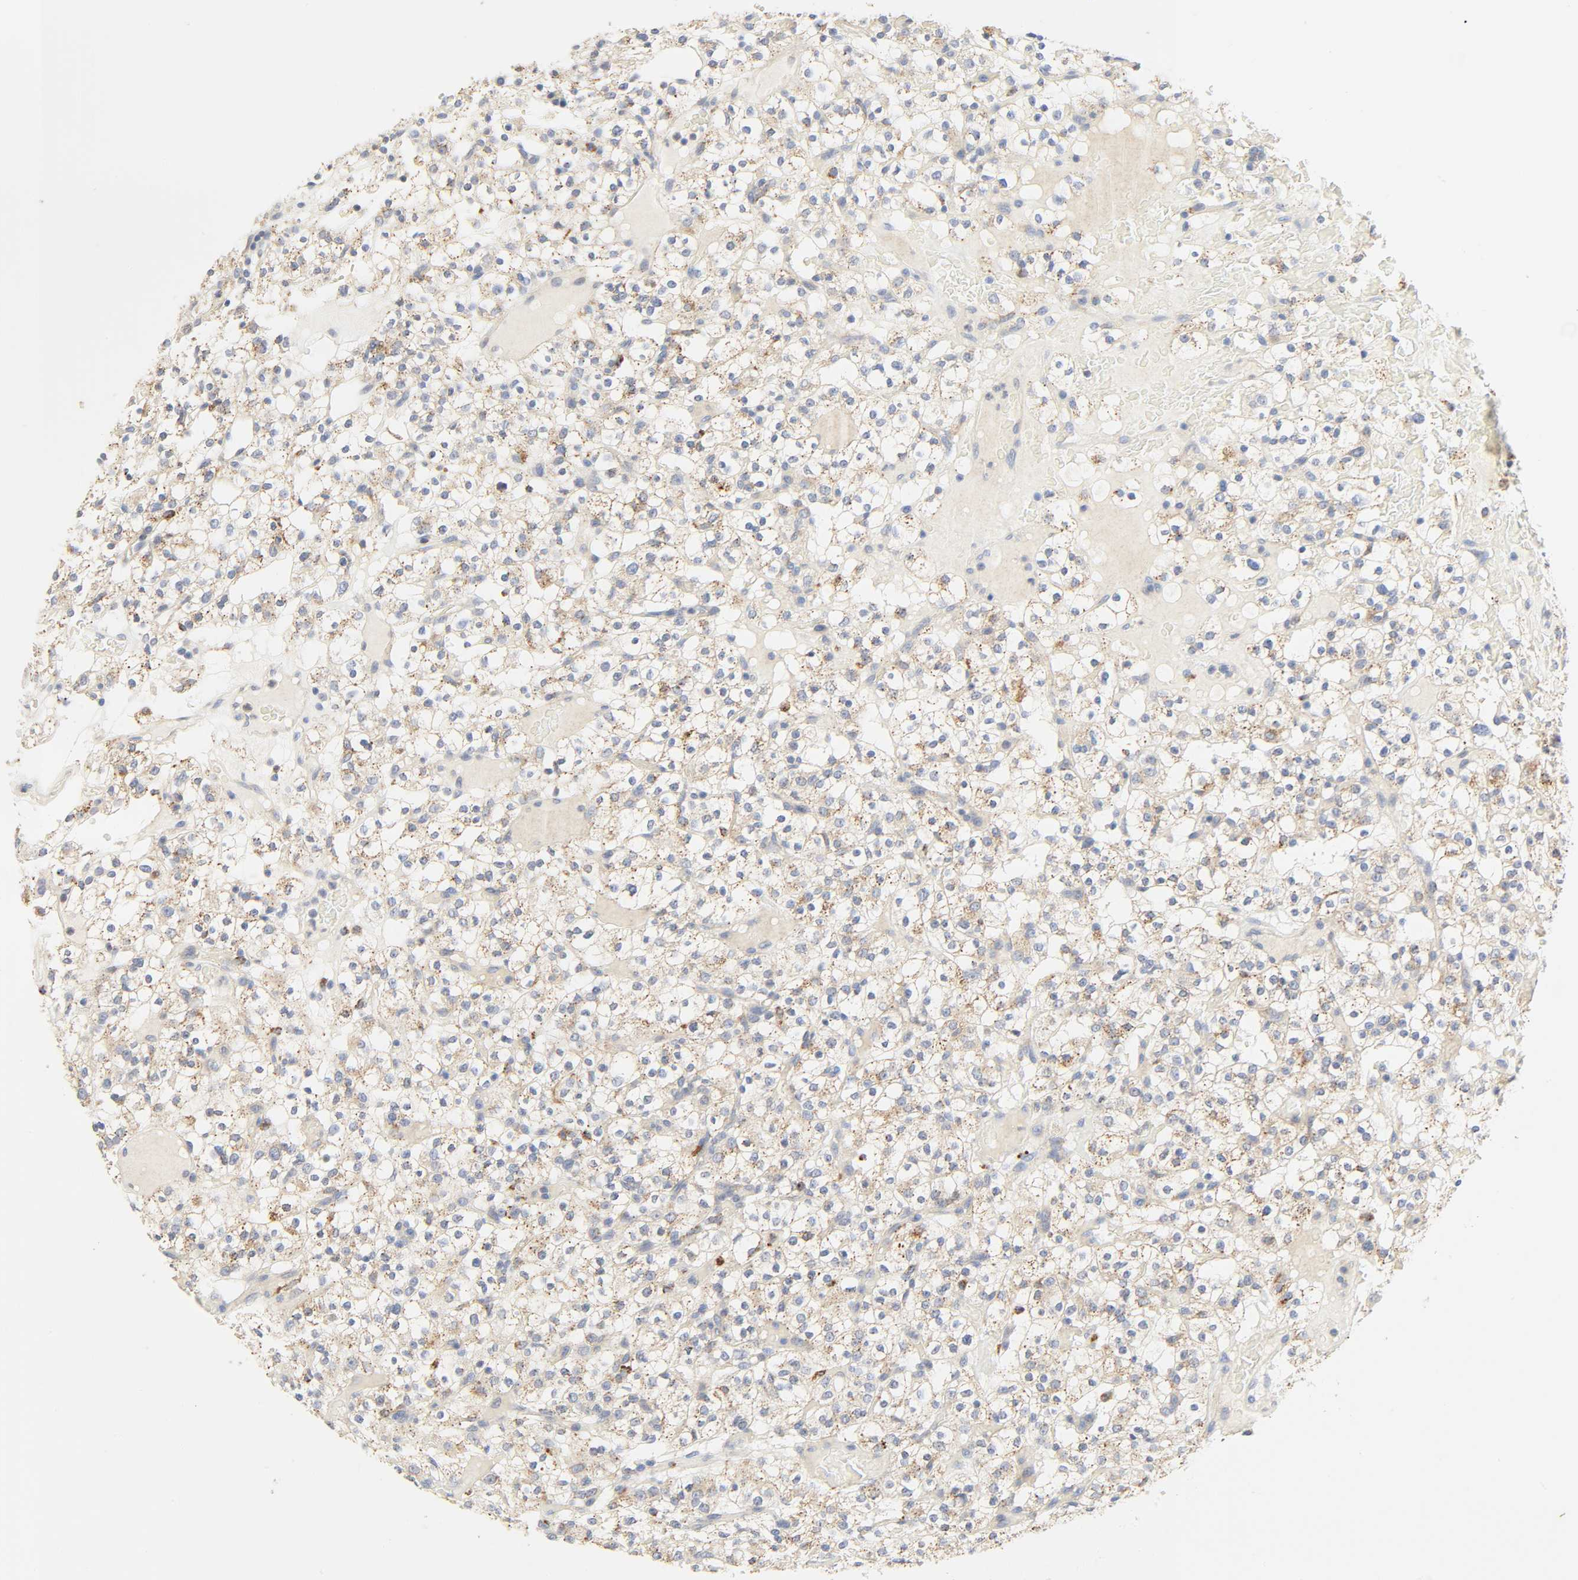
{"staining": {"intensity": "moderate", "quantity": ">75%", "location": "cytoplasmic/membranous"}, "tissue": "renal cancer", "cell_type": "Tumor cells", "image_type": "cancer", "snomed": [{"axis": "morphology", "description": "Normal tissue, NOS"}, {"axis": "morphology", "description": "Adenocarcinoma, NOS"}, {"axis": "topography", "description": "Kidney"}], "caption": "This histopathology image displays adenocarcinoma (renal) stained with IHC to label a protein in brown. The cytoplasmic/membranous of tumor cells show moderate positivity for the protein. Nuclei are counter-stained blue.", "gene": "CAMK2A", "patient": {"sex": "female", "age": 72}}